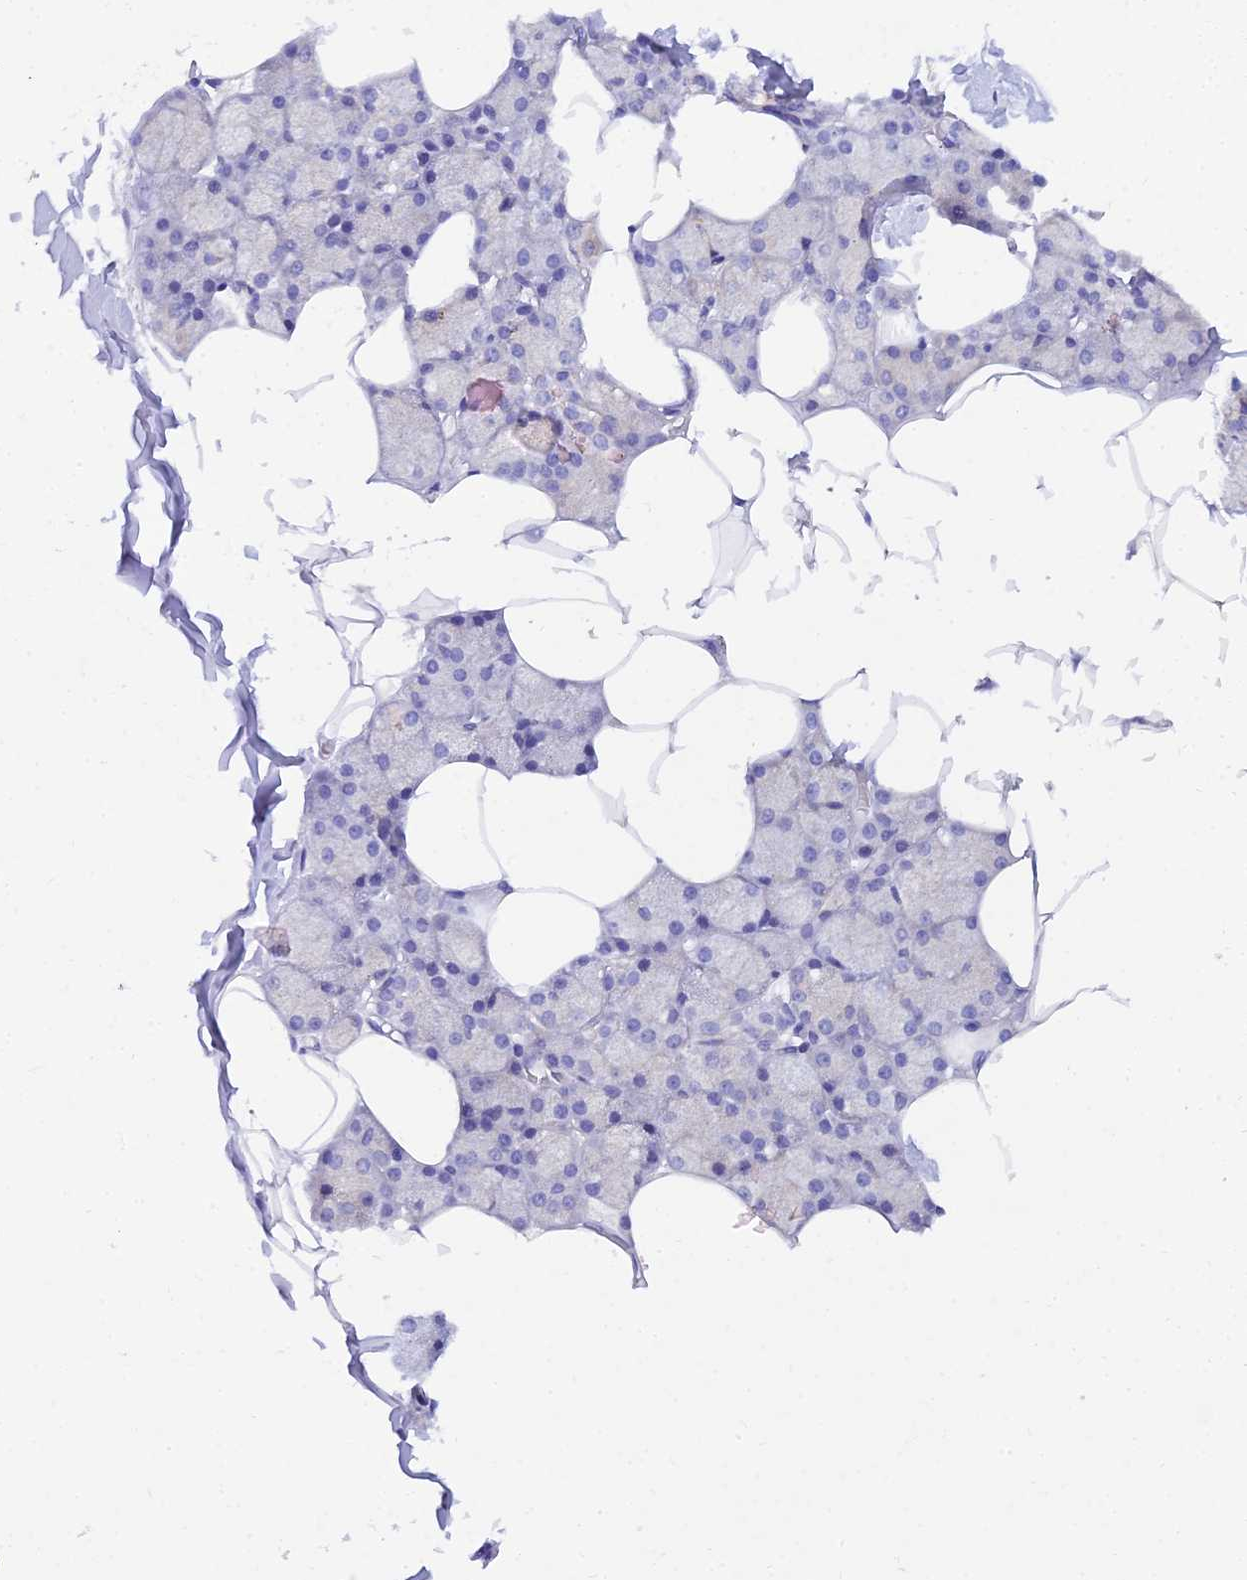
{"staining": {"intensity": "moderate", "quantity": "25%-75%", "location": "cytoplasmic/membranous"}, "tissue": "salivary gland", "cell_type": "Glandular cells", "image_type": "normal", "snomed": [{"axis": "morphology", "description": "Normal tissue, NOS"}, {"axis": "topography", "description": "Salivary gland"}], "caption": "Salivary gland stained with a brown dye exhibits moderate cytoplasmic/membranous positive positivity in approximately 25%-75% of glandular cells.", "gene": "ARL8A", "patient": {"sex": "male", "age": 62}}